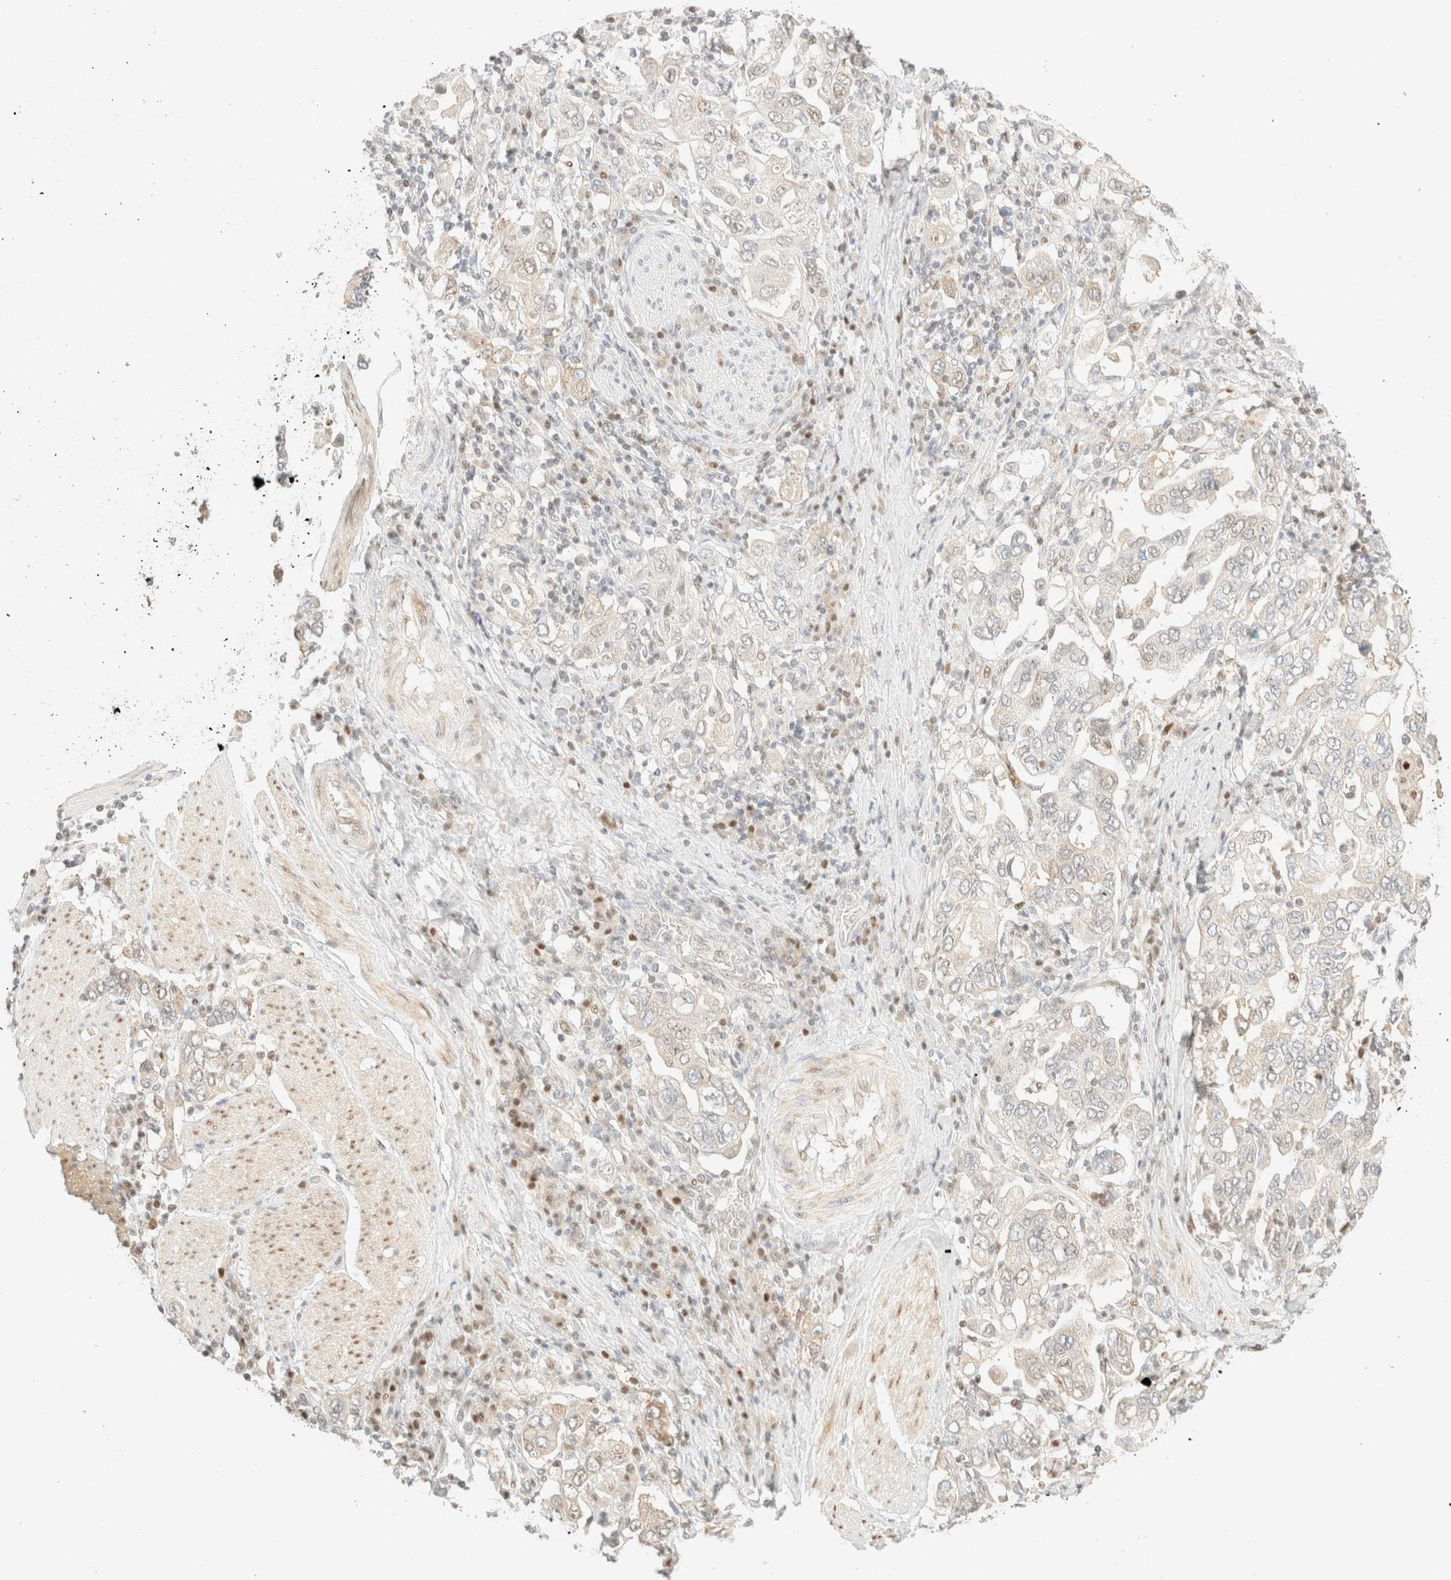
{"staining": {"intensity": "weak", "quantity": "<25%", "location": "cytoplasmic/membranous"}, "tissue": "stomach cancer", "cell_type": "Tumor cells", "image_type": "cancer", "snomed": [{"axis": "morphology", "description": "Adenocarcinoma, NOS"}, {"axis": "topography", "description": "Stomach, upper"}], "caption": "Human stomach adenocarcinoma stained for a protein using IHC exhibits no positivity in tumor cells.", "gene": "TSR1", "patient": {"sex": "male", "age": 62}}